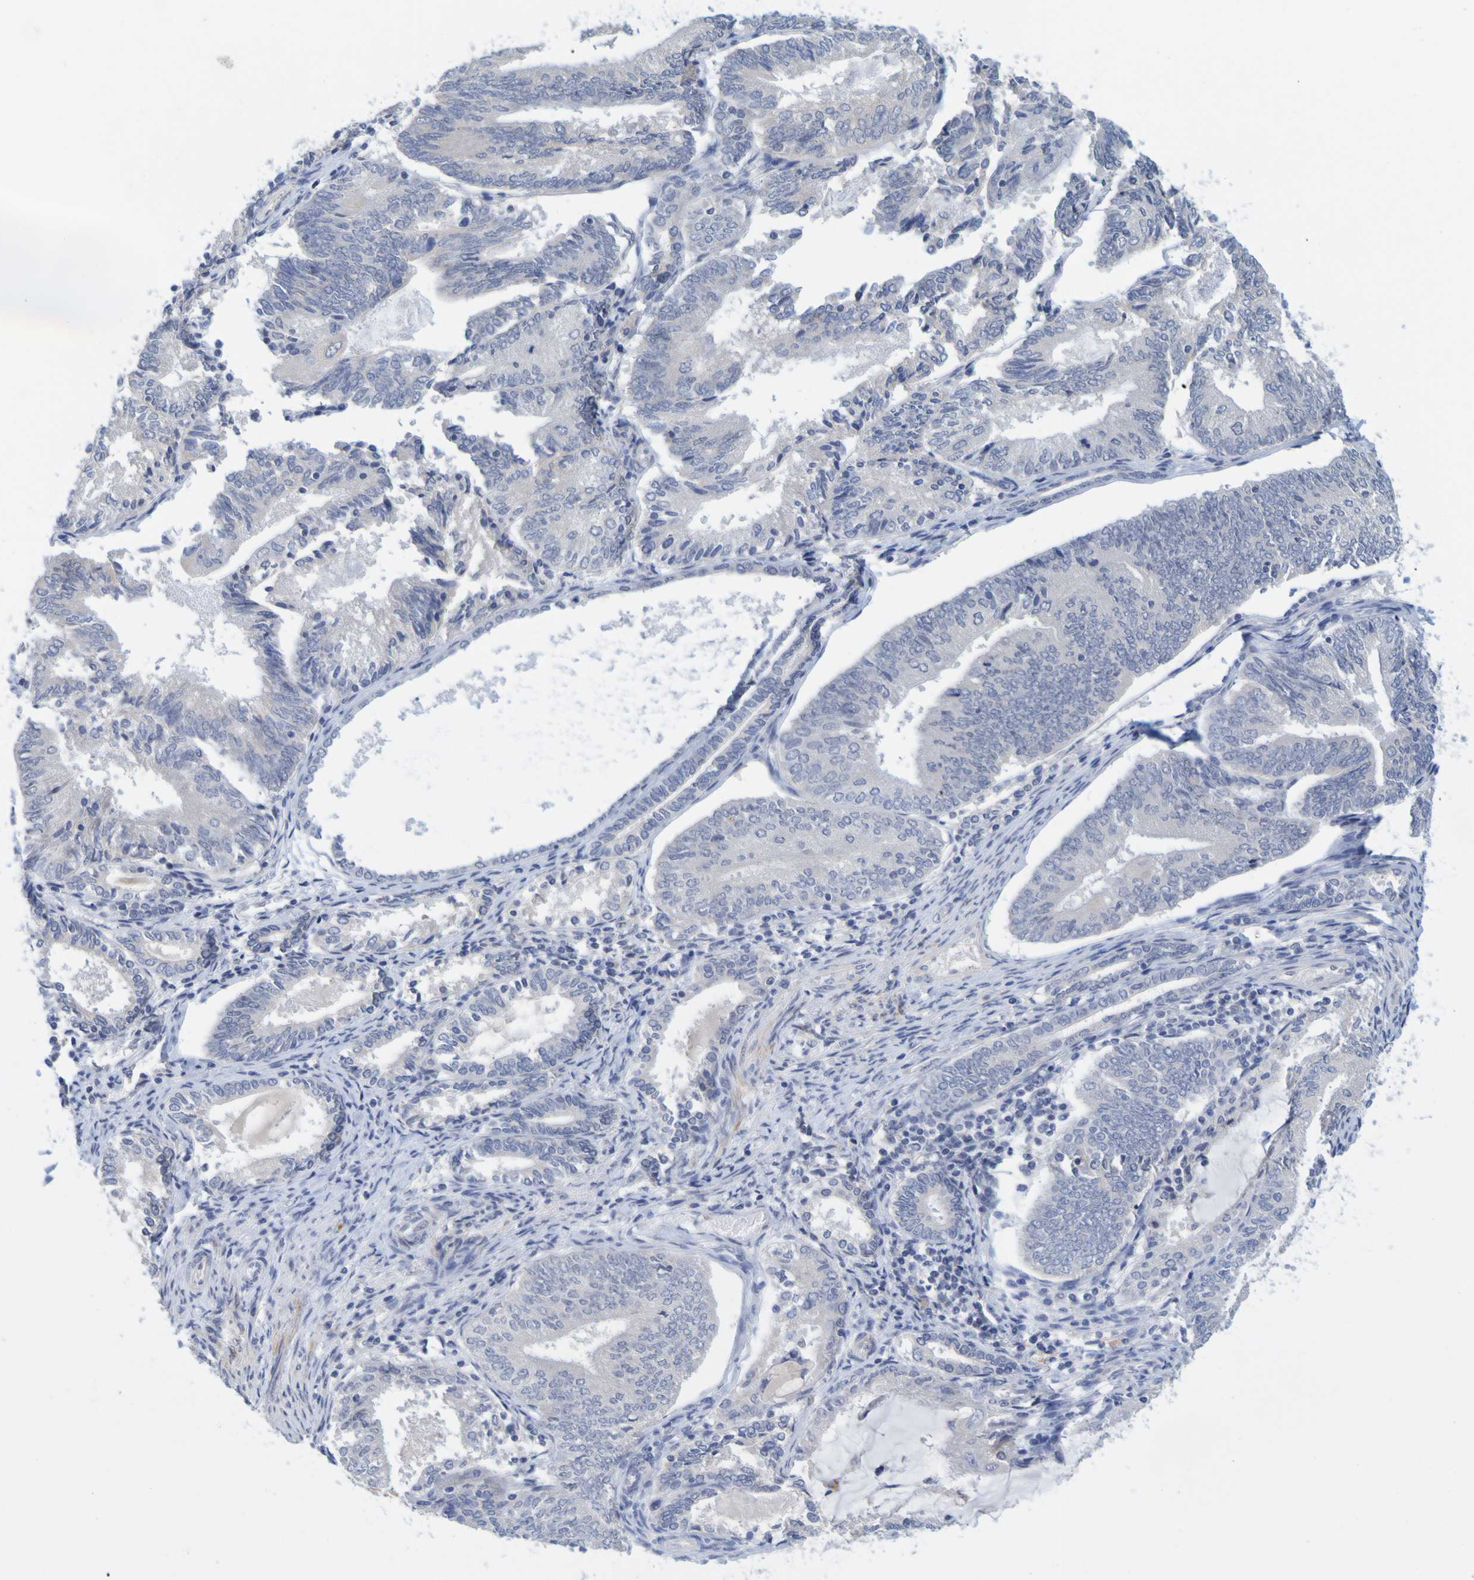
{"staining": {"intensity": "negative", "quantity": "none", "location": "none"}, "tissue": "endometrial cancer", "cell_type": "Tumor cells", "image_type": "cancer", "snomed": [{"axis": "morphology", "description": "Adenocarcinoma, NOS"}, {"axis": "topography", "description": "Endometrium"}], "caption": "High magnification brightfield microscopy of endometrial adenocarcinoma stained with DAB (brown) and counterstained with hematoxylin (blue): tumor cells show no significant staining.", "gene": "ENDOU", "patient": {"sex": "female", "age": 81}}